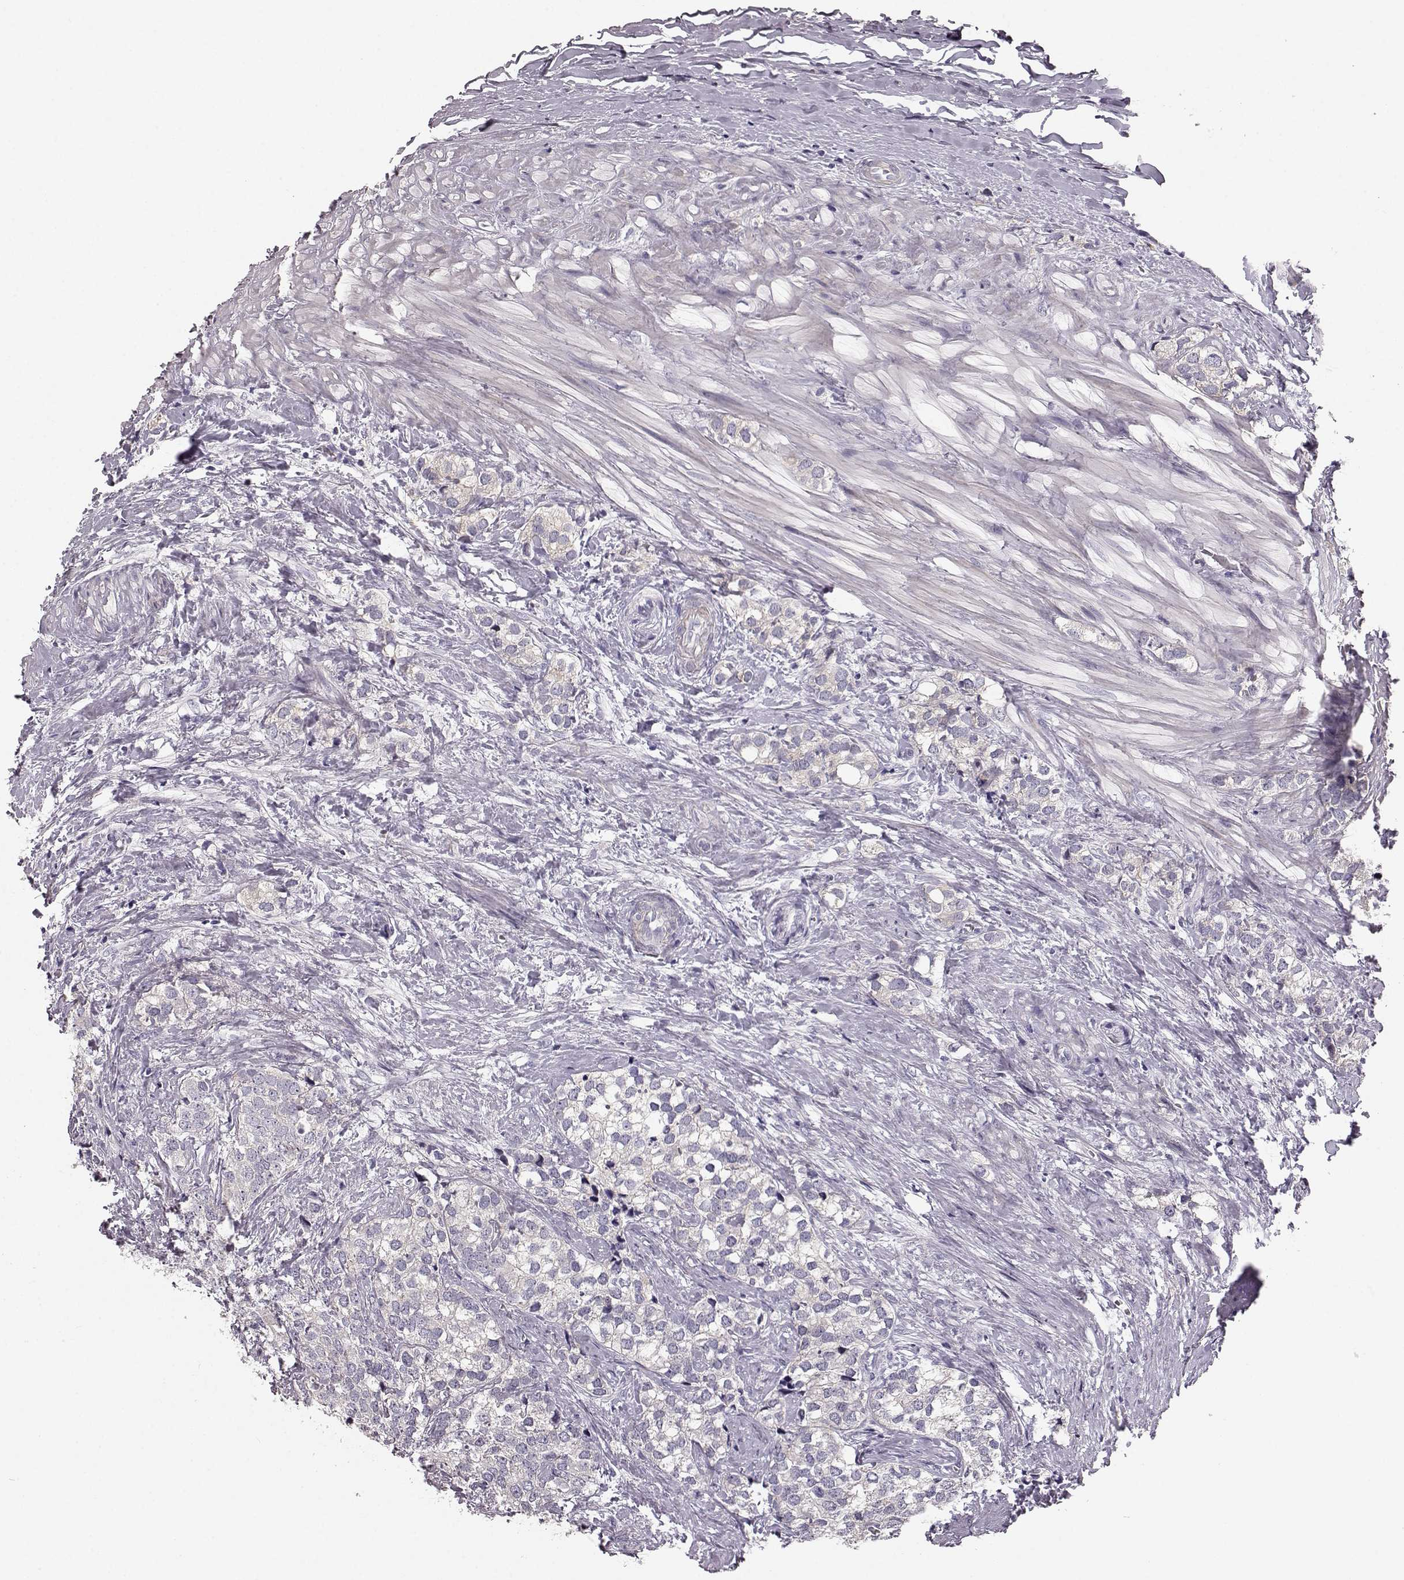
{"staining": {"intensity": "negative", "quantity": "none", "location": "none"}, "tissue": "prostate cancer", "cell_type": "Tumor cells", "image_type": "cancer", "snomed": [{"axis": "morphology", "description": "Adenocarcinoma, NOS"}, {"axis": "topography", "description": "Prostate and seminal vesicle, NOS"}], "caption": "Tumor cells are negative for brown protein staining in prostate adenocarcinoma.", "gene": "GPR50", "patient": {"sex": "male", "age": 63}}